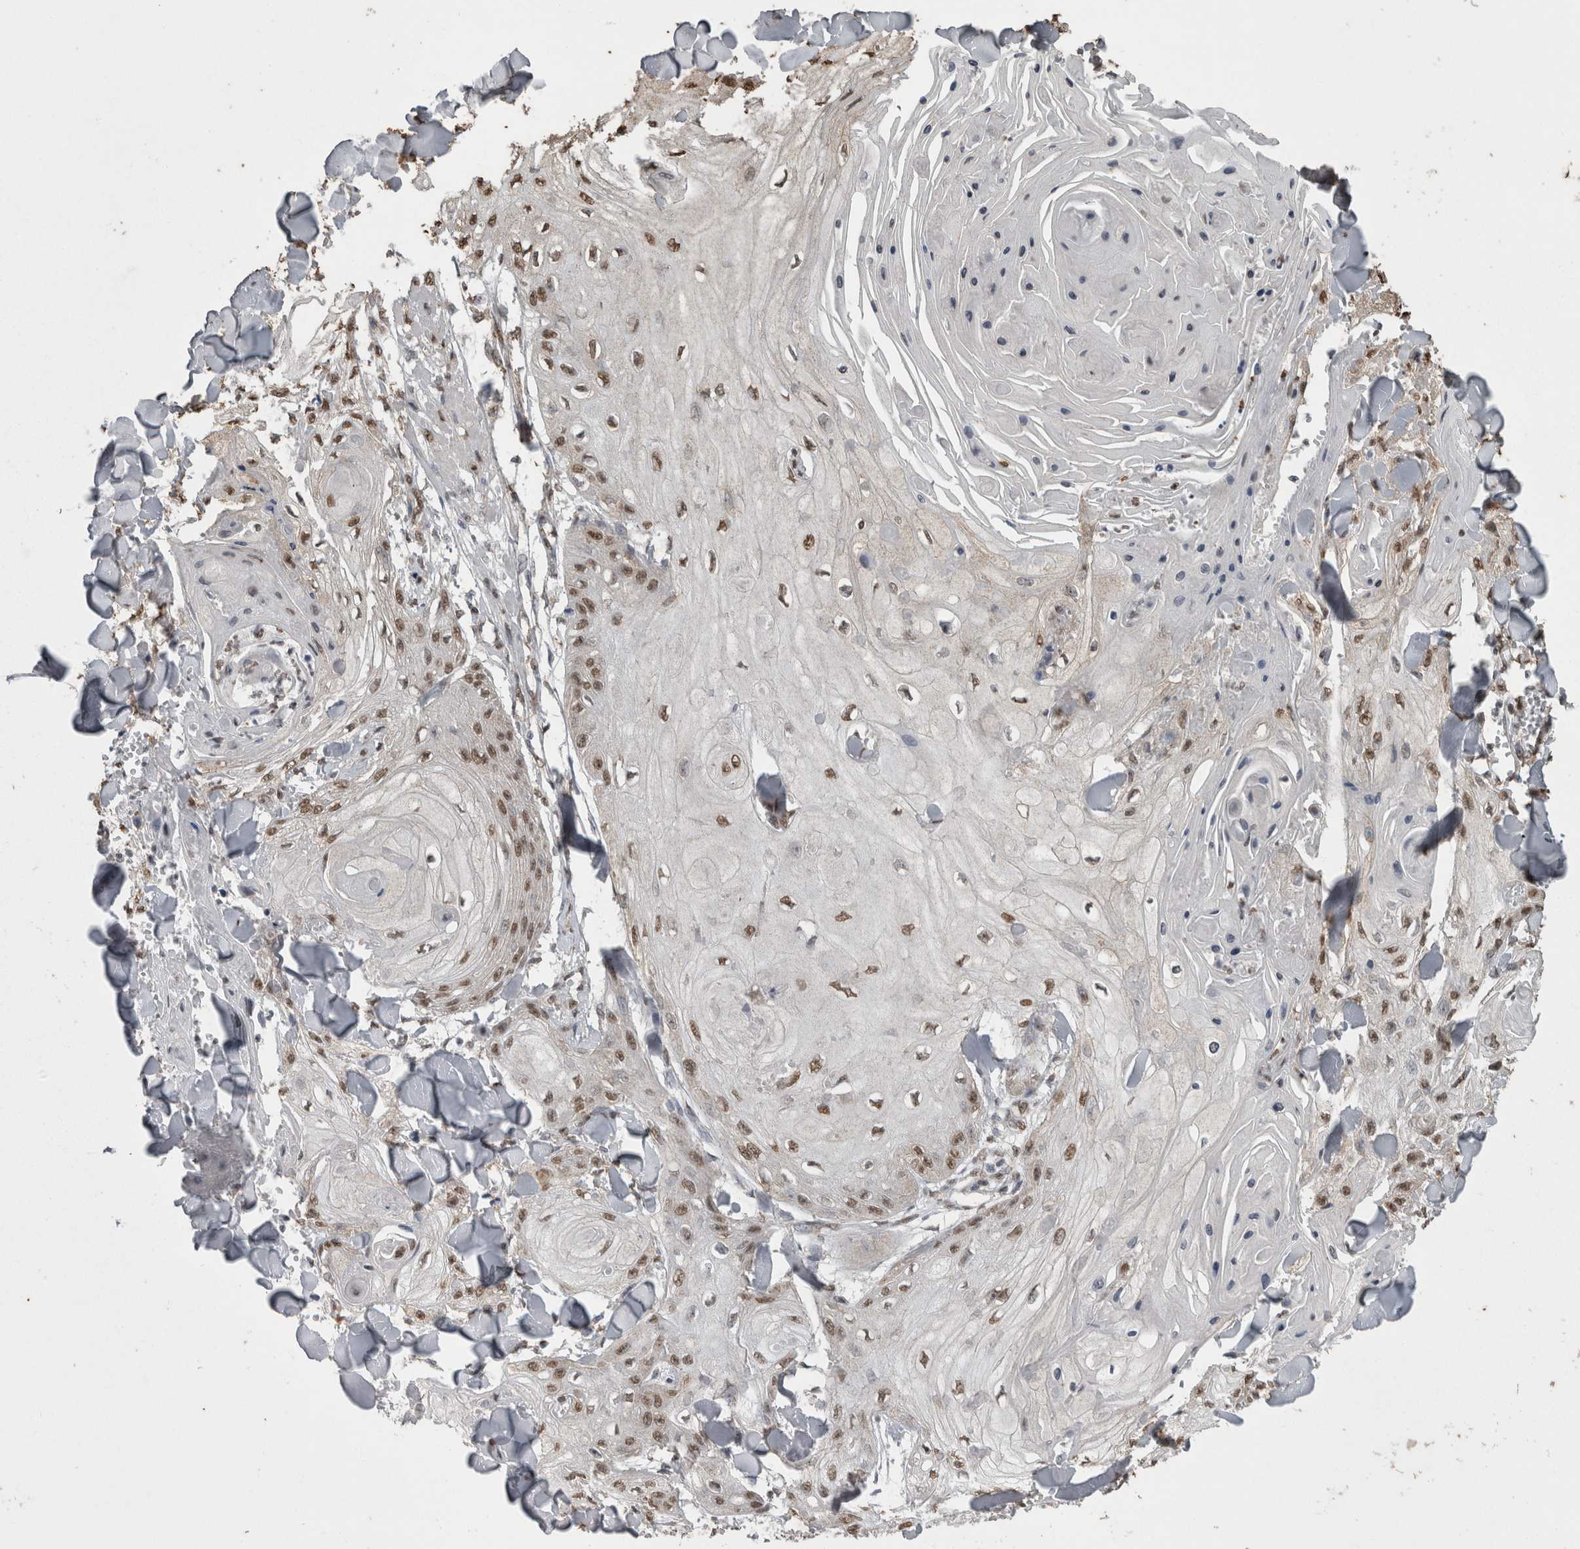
{"staining": {"intensity": "weak", "quantity": ">75%", "location": "nuclear"}, "tissue": "skin cancer", "cell_type": "Tumor cells", "image_type": "cancer", "snomed": [{"axis": "morphology", "description": "Squamous cell carcinoma, NOS"}, {"axis": "topography", "description": "Skin"}], "caption": "IHC staining of skin cancer, which displays low levels of weak nuclear positivity in approximately >75% of tumor cells indicating weak nuclear protein staining. The staining was performed using DAB (brown) for protein detection and nuclei were counterstained in hematoxylin (blue).", "gene": "SMAD7", "patient": {"sex": "male", "age": 74}}